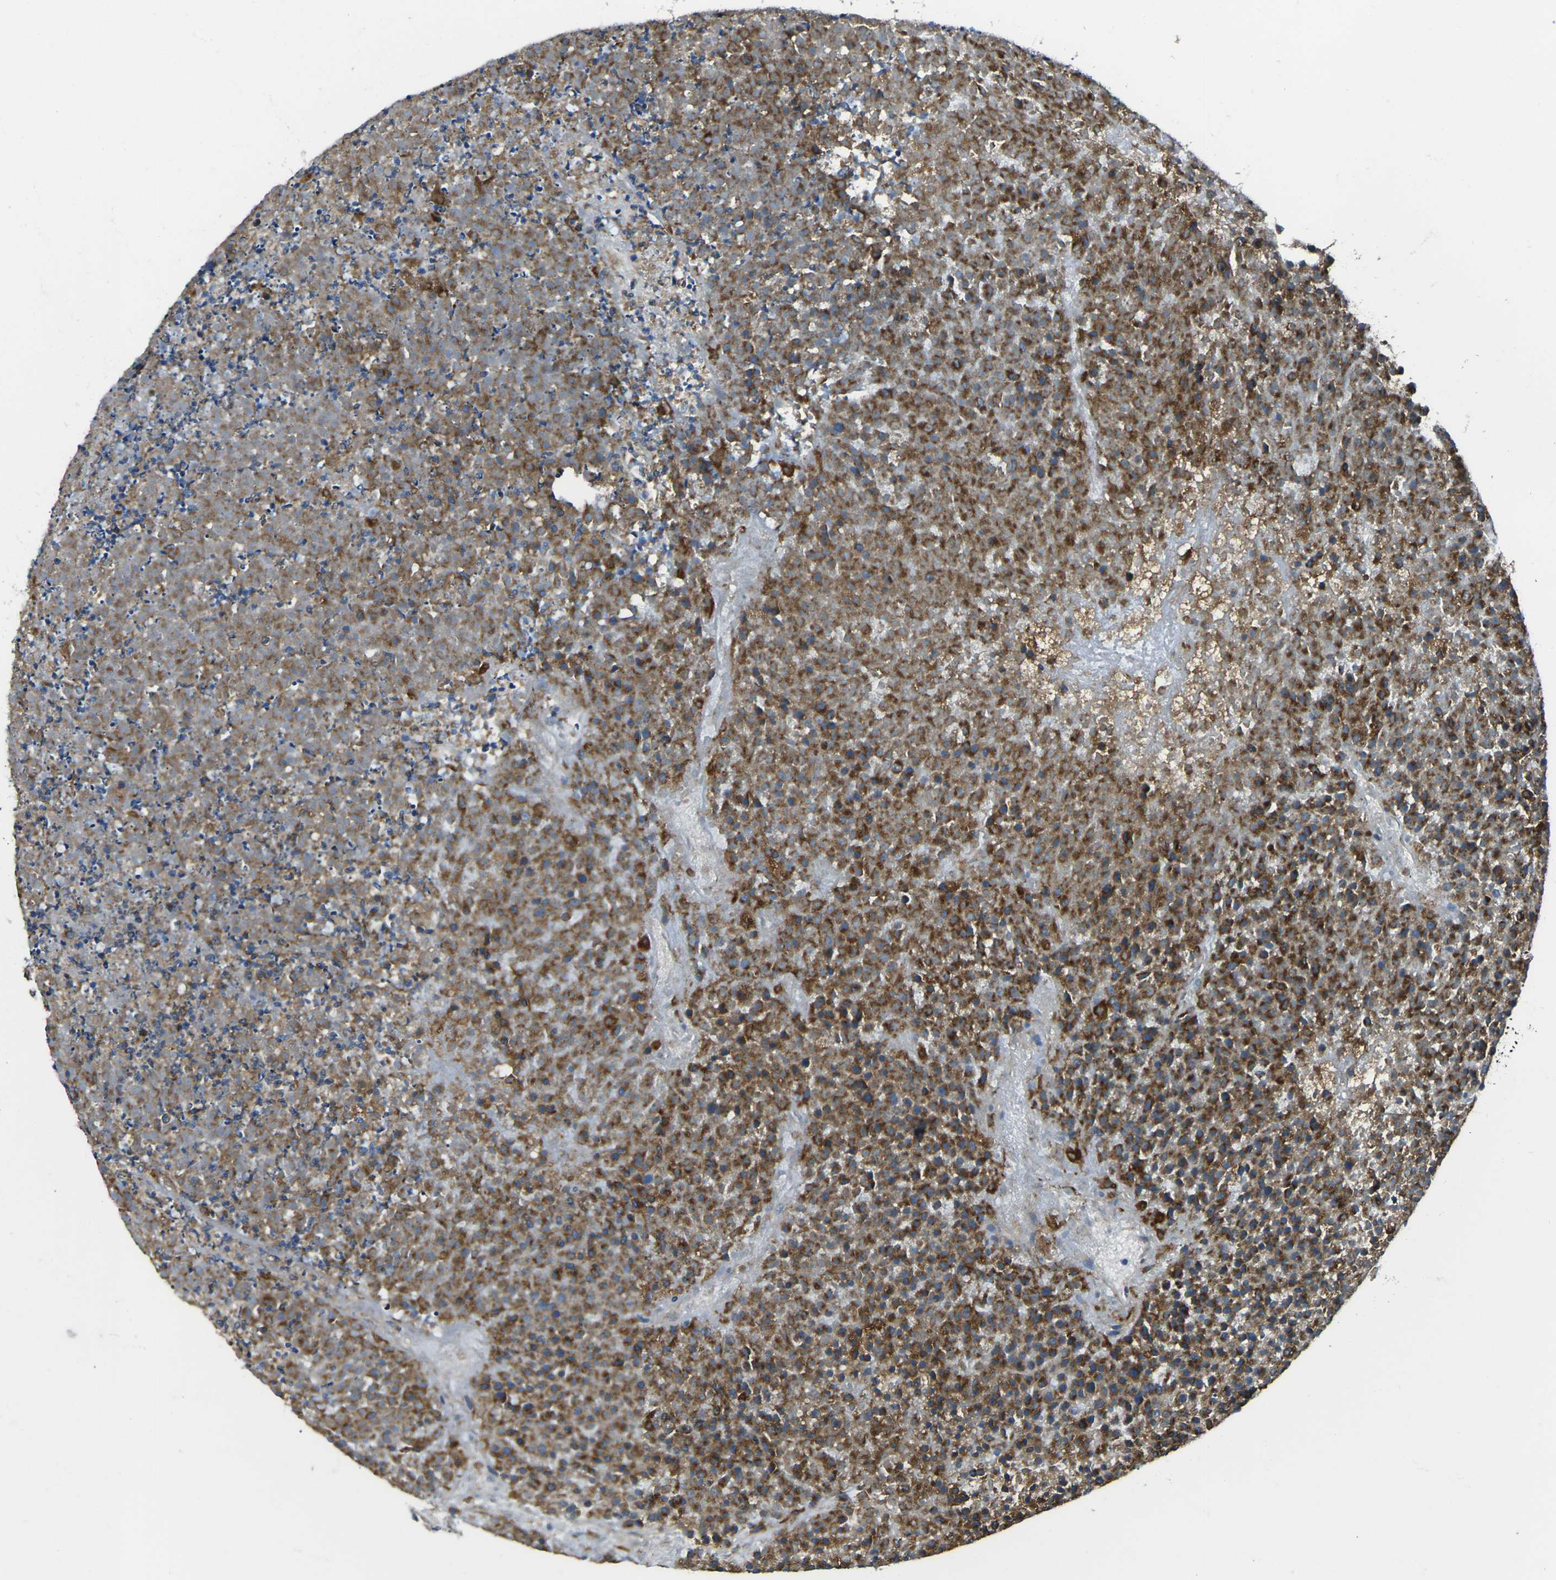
{"staining": {"intensity": "strong", "quantity": "25%-75%", "location": "cytoplasmic/membranous"}, "tissue": "testis cancer", "cell_type": "Tumor cells", "image_type": "cancer", "snomed": [{"axis": "morphology", "description": "Seminoma, NOS"}, {"axis": "topography", "description": "Testis"}], "caption": "About 25%-75% of tumor cells in human testis seminoma show strong cytoplasmic/membranous protein expression as visualized by brown immunohistochemical staining.", "gene": "CDK17", "patient": {"sex": "male", "age": 59}}